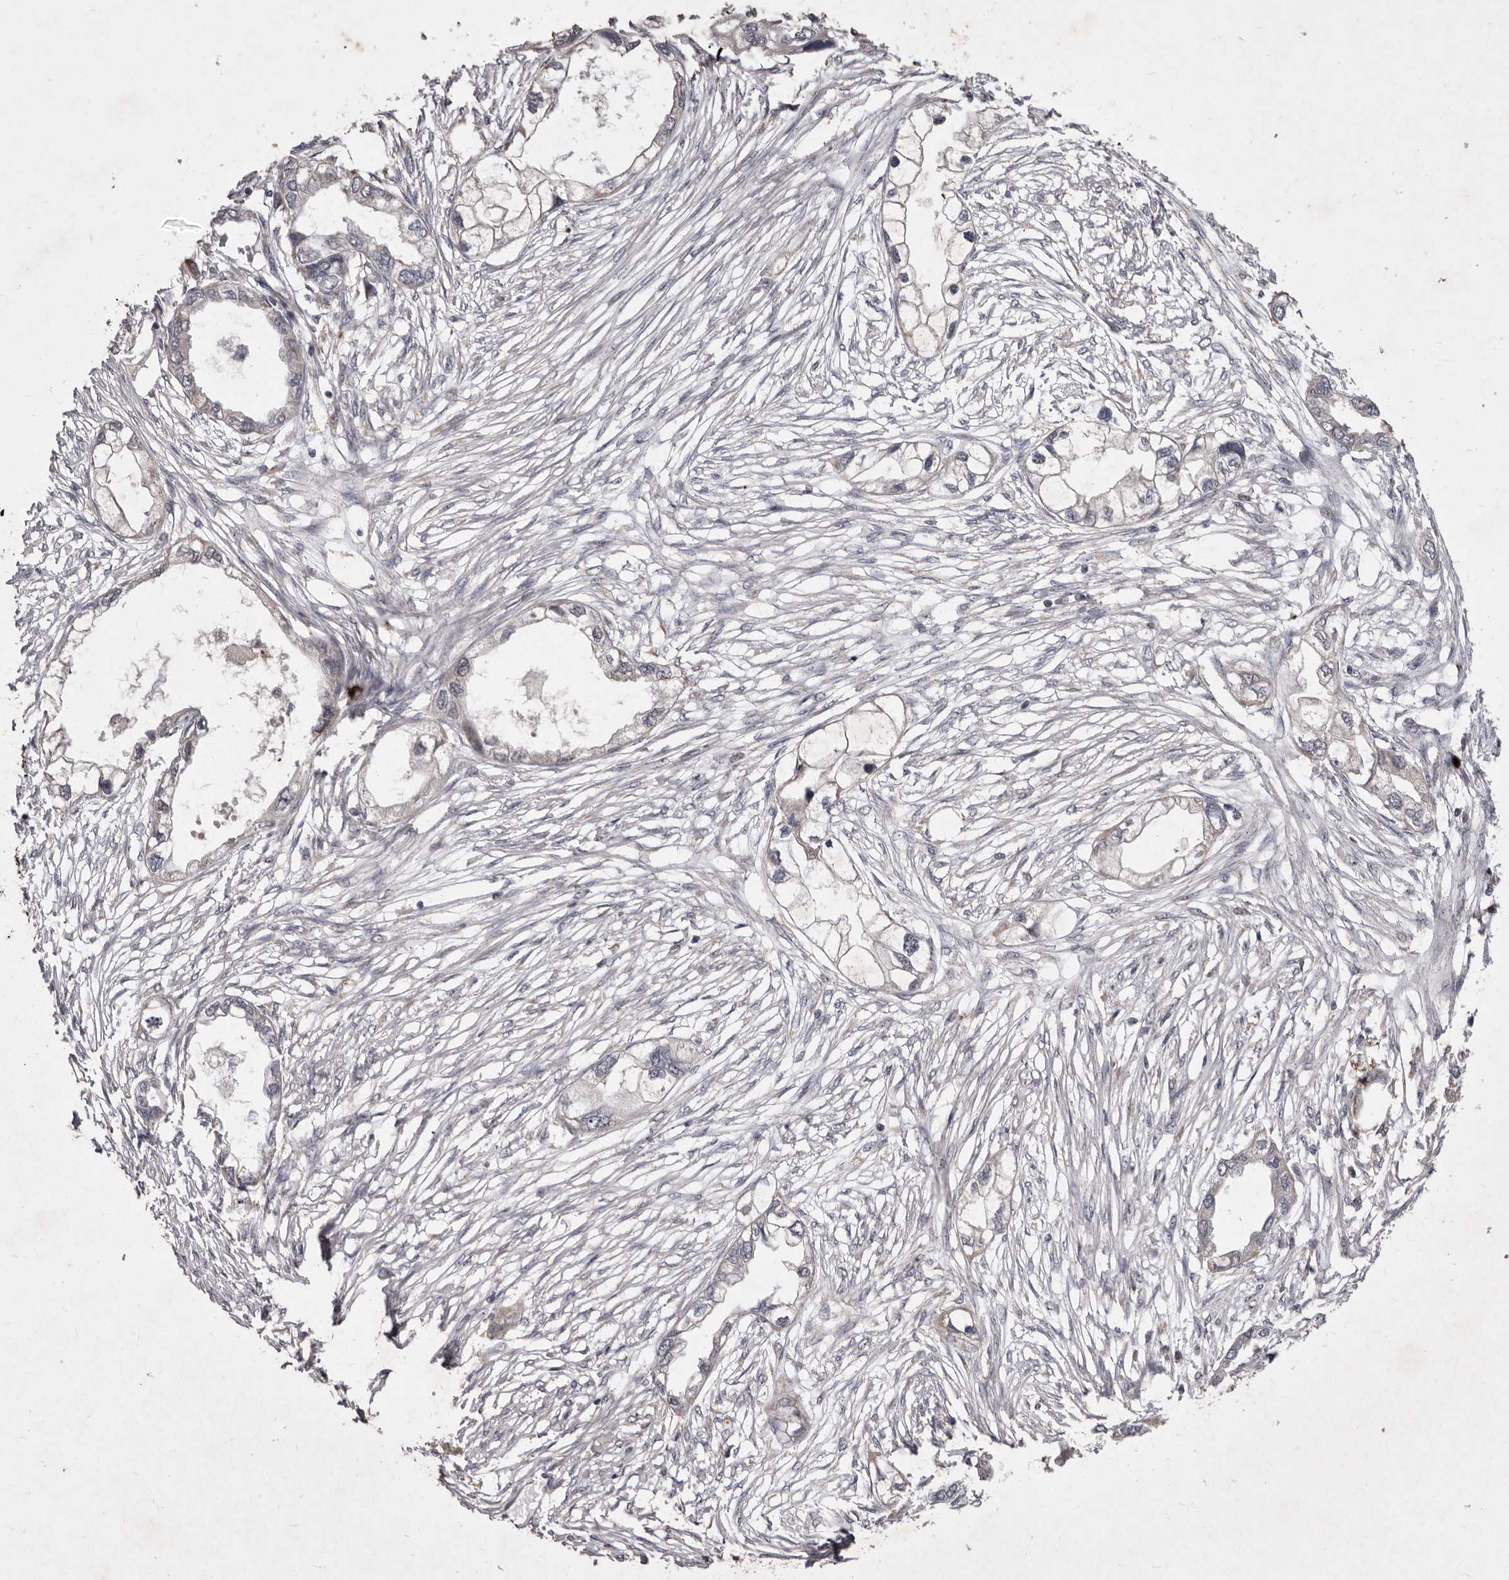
{"staining": {"intensity": "negative", "quantity": "none", "location": "none"}, "tissue": "endometrial cancer", "cell_type": "Tumor cells", "image_type": "cancer", "snomed": [{"axis": "morphology", "description": "Adenocarcinoma, NOS"}, {"axis": "morphology", "description": "Adenocarcinoma, metastatic, NOS"}, {"axis": "topography", "description": "Adipose tissue"}, {"axis": "topography", "description": "Endometrium"}], "caption": "A photomicrograph of human endometrial cancer is negative for staining in tumor cells.", "gene": "FLAD1", "patient": {"sex": "female", "age": 67}}